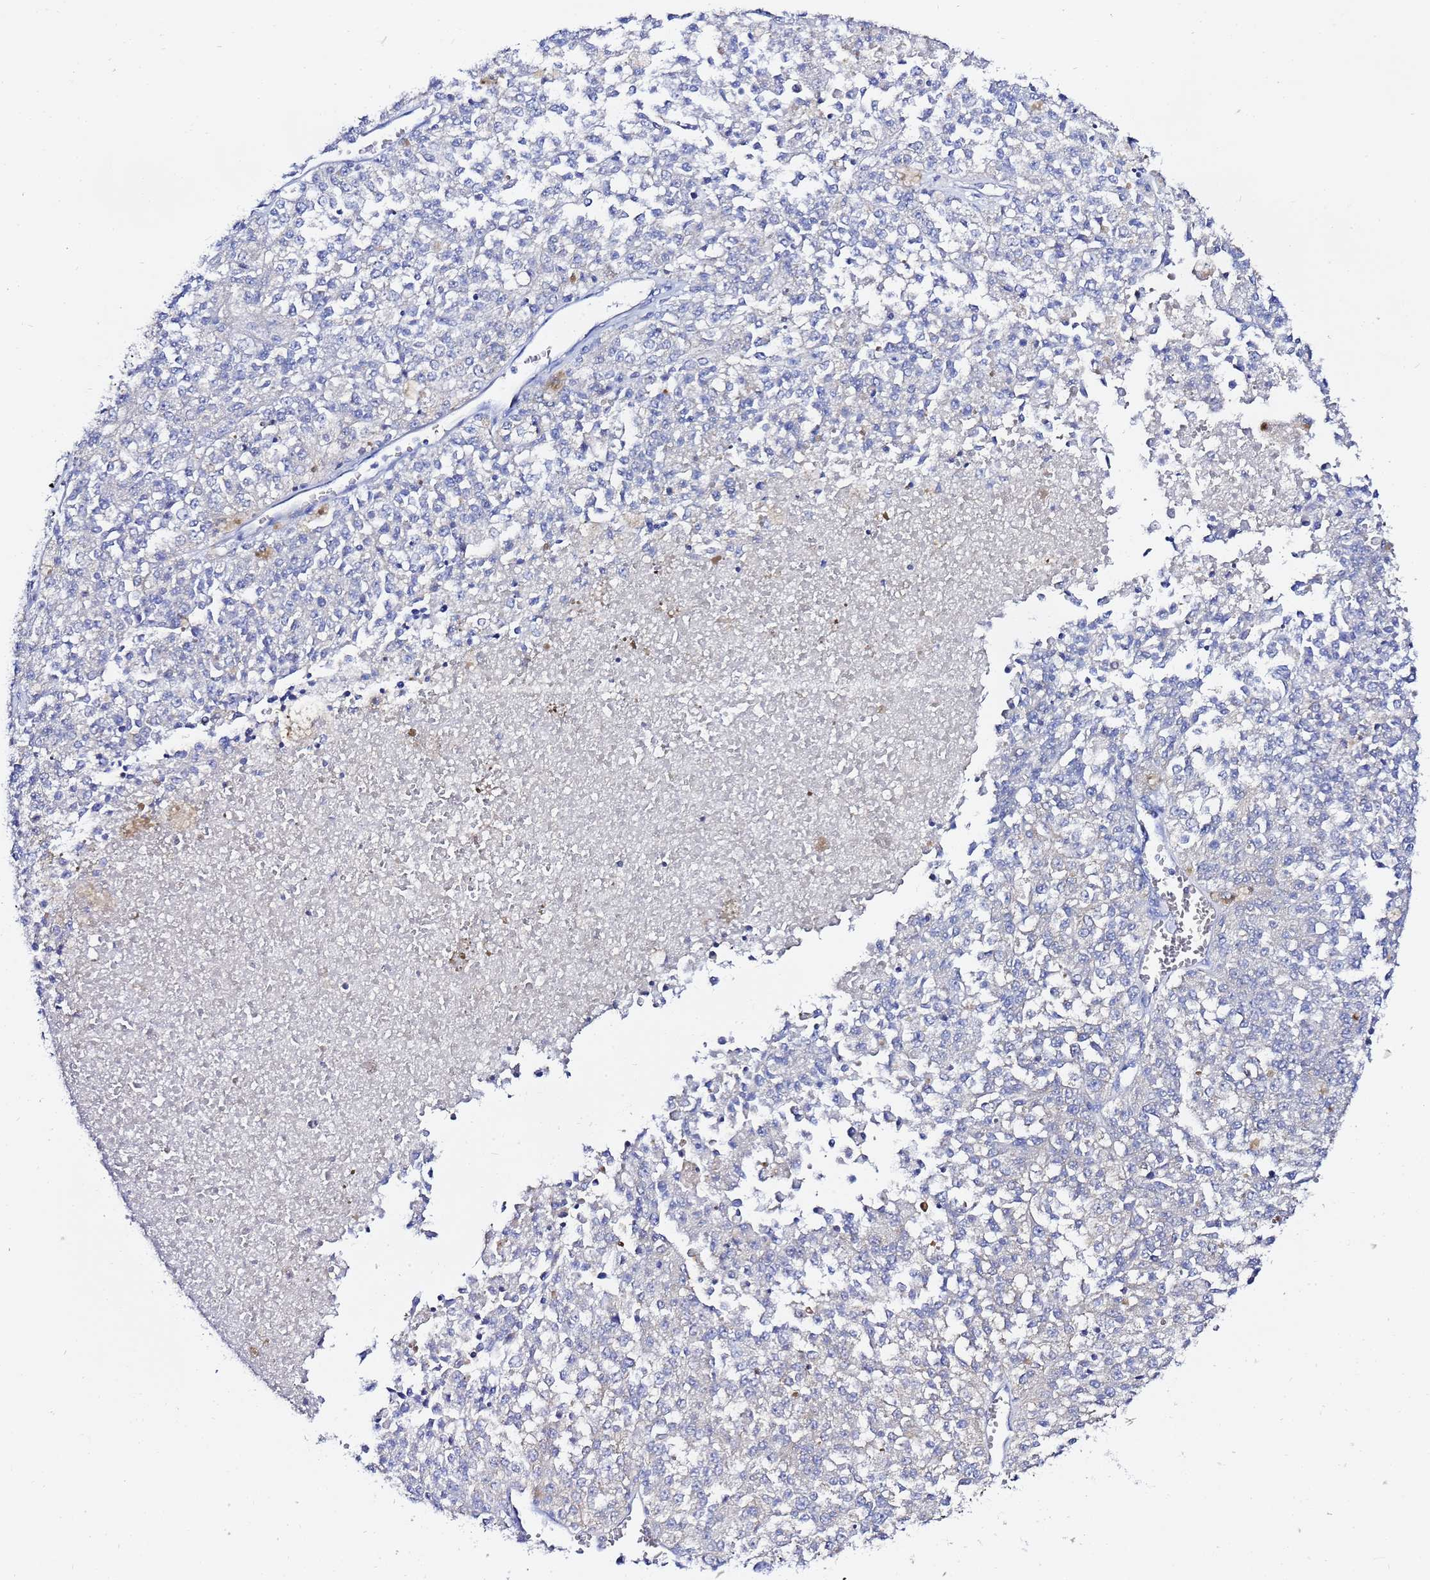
{"staining": {"intensity": "negative", "quantity": "none", "location": "none"}, "tissue": "melanoma", "cell_type": "Tumor cells", "image_type": "cancer", "snomed": [{"axis": "morphology", "description": "Malignant melanoma, NOS"}, {"axis": "topography", "description": "Skin"}], "caption": "Immunohistochemical staining of human malignant melanoma shows no significant staining in tumor cells. (DAB (3,3'-diaminobenzidine) IHC with hematoxylin counter stain).", "gene": "LENG1", "patient": {"sex": "female", "age": 64}}